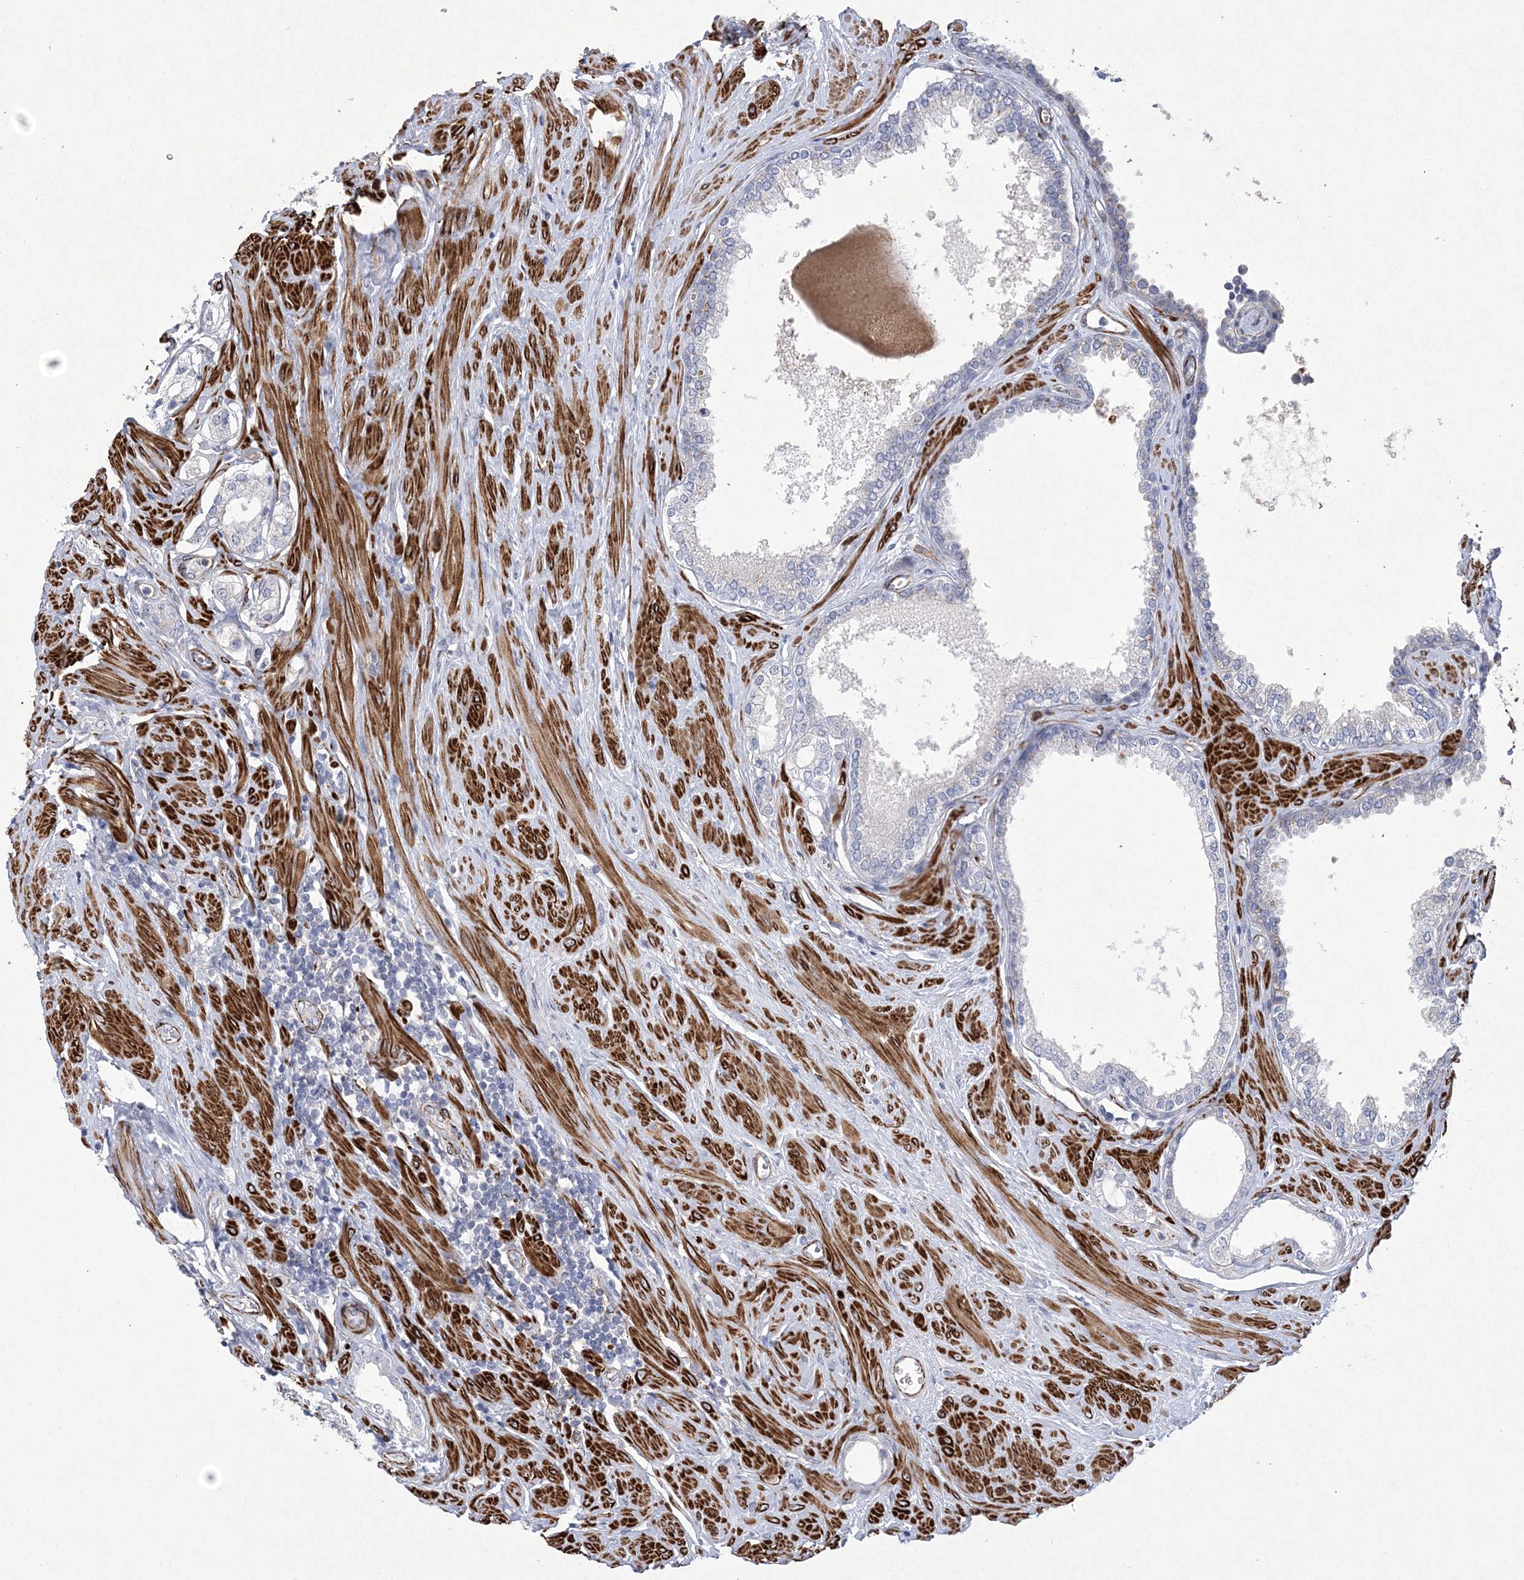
{"staining": {"intensity": "negative", "quantity": "none", "location": "none"}, "tissue": "prostate cancer", "cell_type": "Tumor cells", "image_type": "cancer", "snomed": [{"axis": "morphology", "description": "Adenocarcinoma, Low grade"}, {"axis": "topography", "description": "Prostate"}], "caption": "There is no significant expression in tumor cells of adenocarcinoma (low-grade) (prostate).", "gene": "ARSJ", "patient": {"sex": "male", "age": 62}}